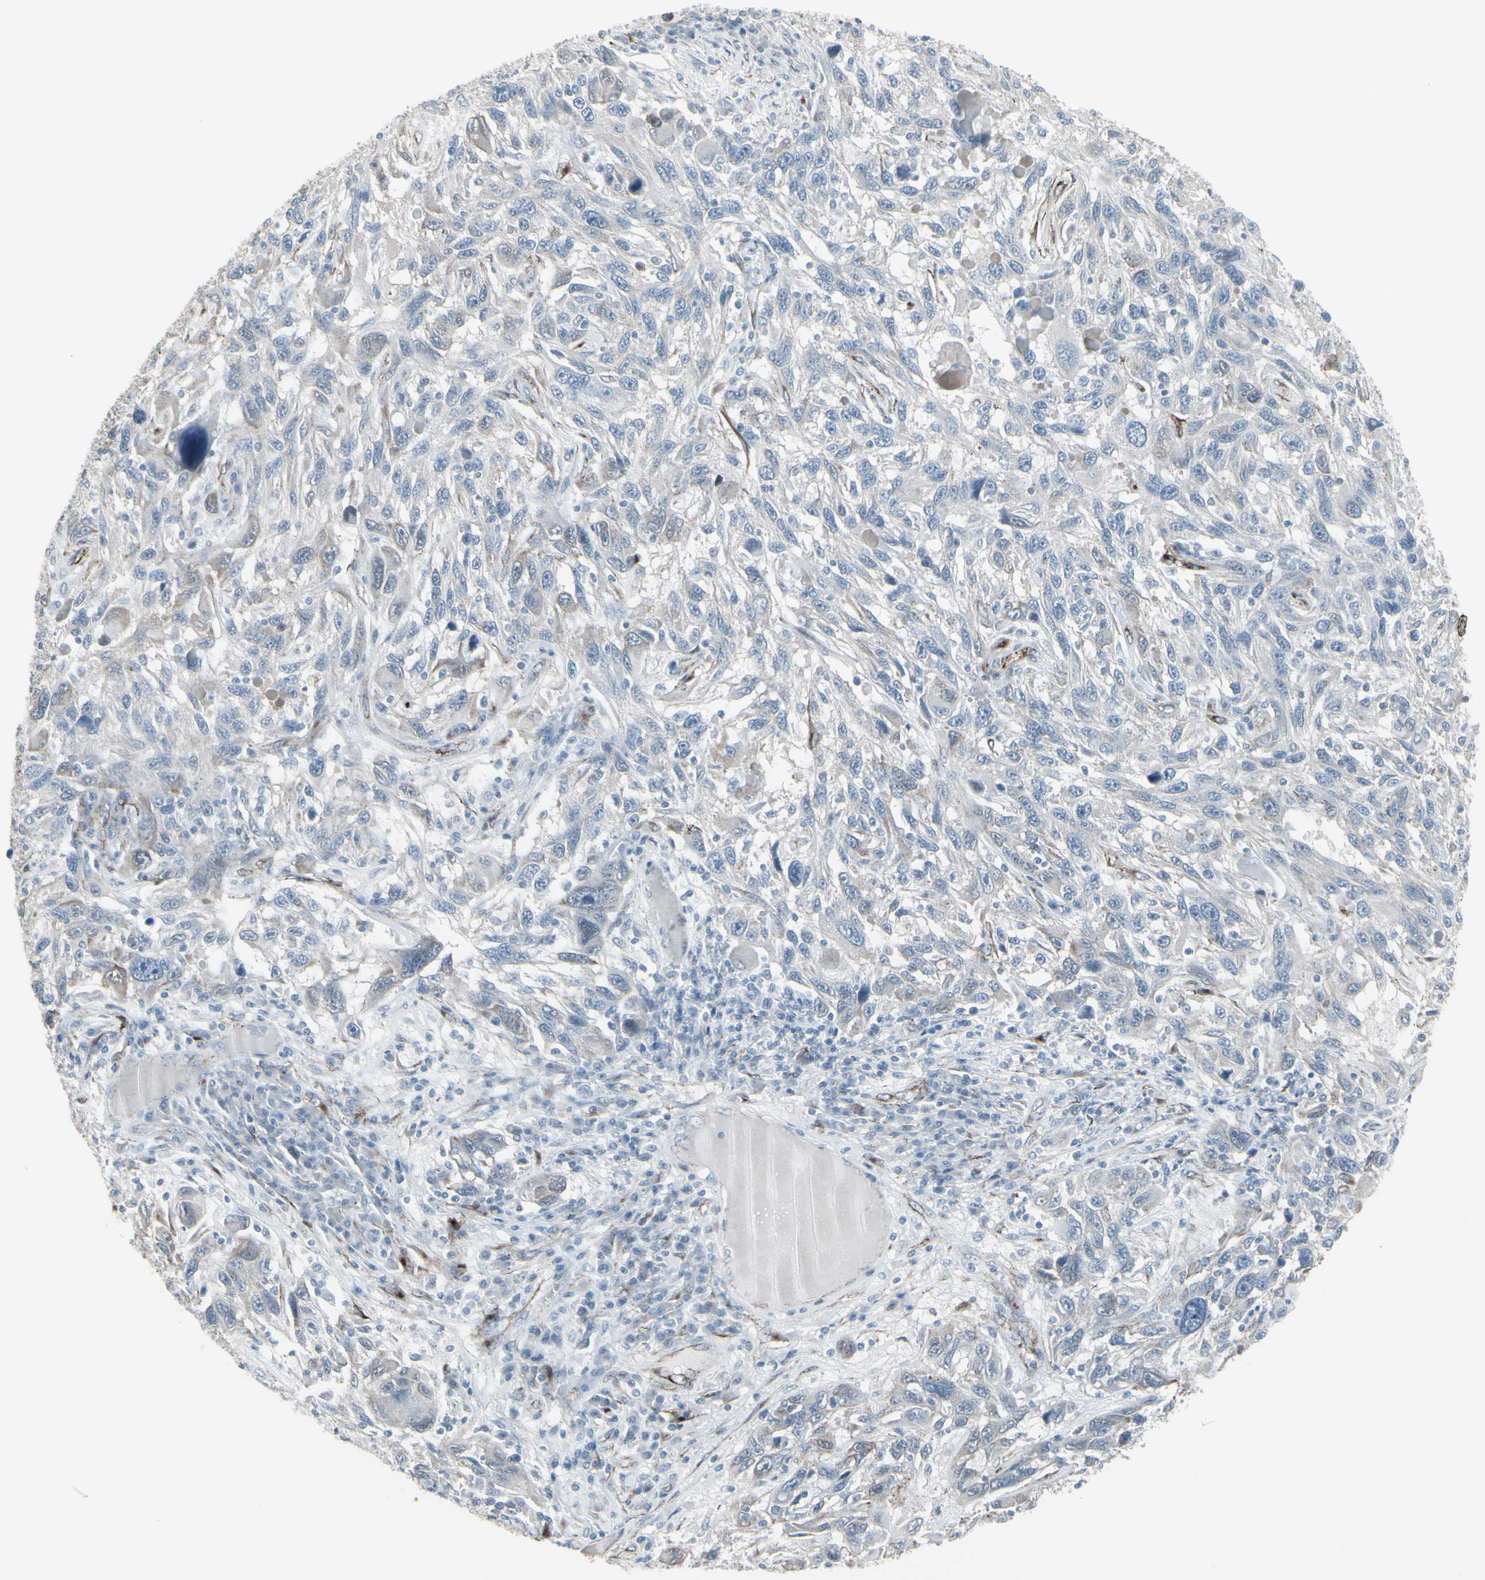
{"staining": {"intensity": "negative", "quantity": "none", "location": "none"}, "tissue": "melanoma", "cell_type": "Tumor cells", "image_type": "cancer", "snomed": [{"axis": "morphology", "description": "Malignant melanoma, NOS"}, {"axis": "topography", "description": "Skin"}], "caption": "Melanoma stained for a protein using IHC displays no expression tumor cells.", "gene": "GJA1", "patient": {"sex": "male", "age": 53}}